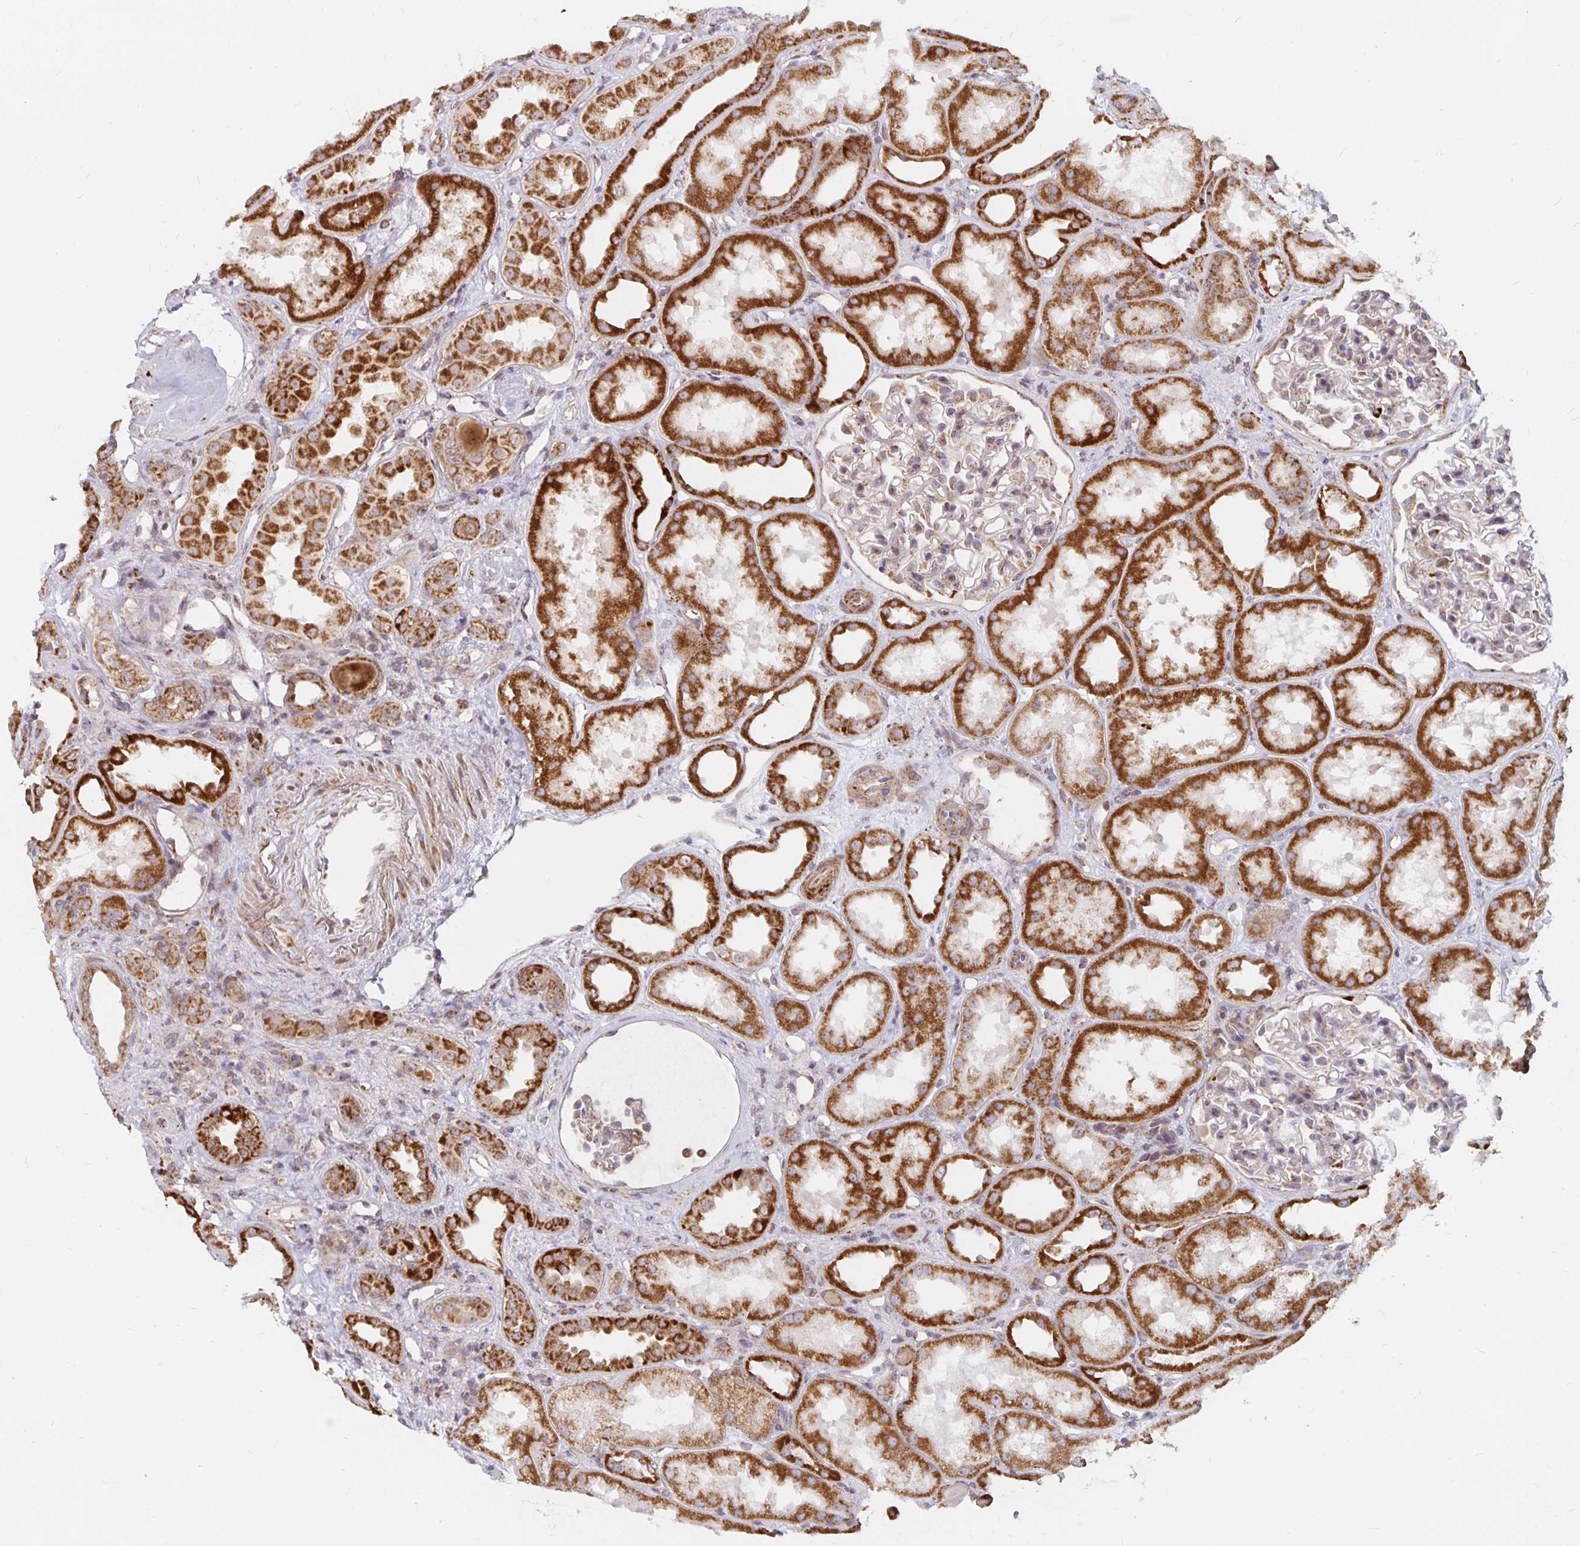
{"staining": {"intensity": "weak", "quantity": ">75%", "location": "cytoplasmic/membranous"}, "tissue": "kidney", "cell_type": "Cells in glomeruli", "image_type": "normal", "snomed": [{"axis": "morphology", "description": "Normal tissue, NOS"}, {"axis": "topography", "description": "Kidney"}], "caption": "Immunohistochemical staining of benign human kidney displays low levels of weak cytoplasmic/membranous staining in approximately >75% of cells in glomeruli.", "gene": "MRPL28", "patient": {"sex": "male", "age": 61}}